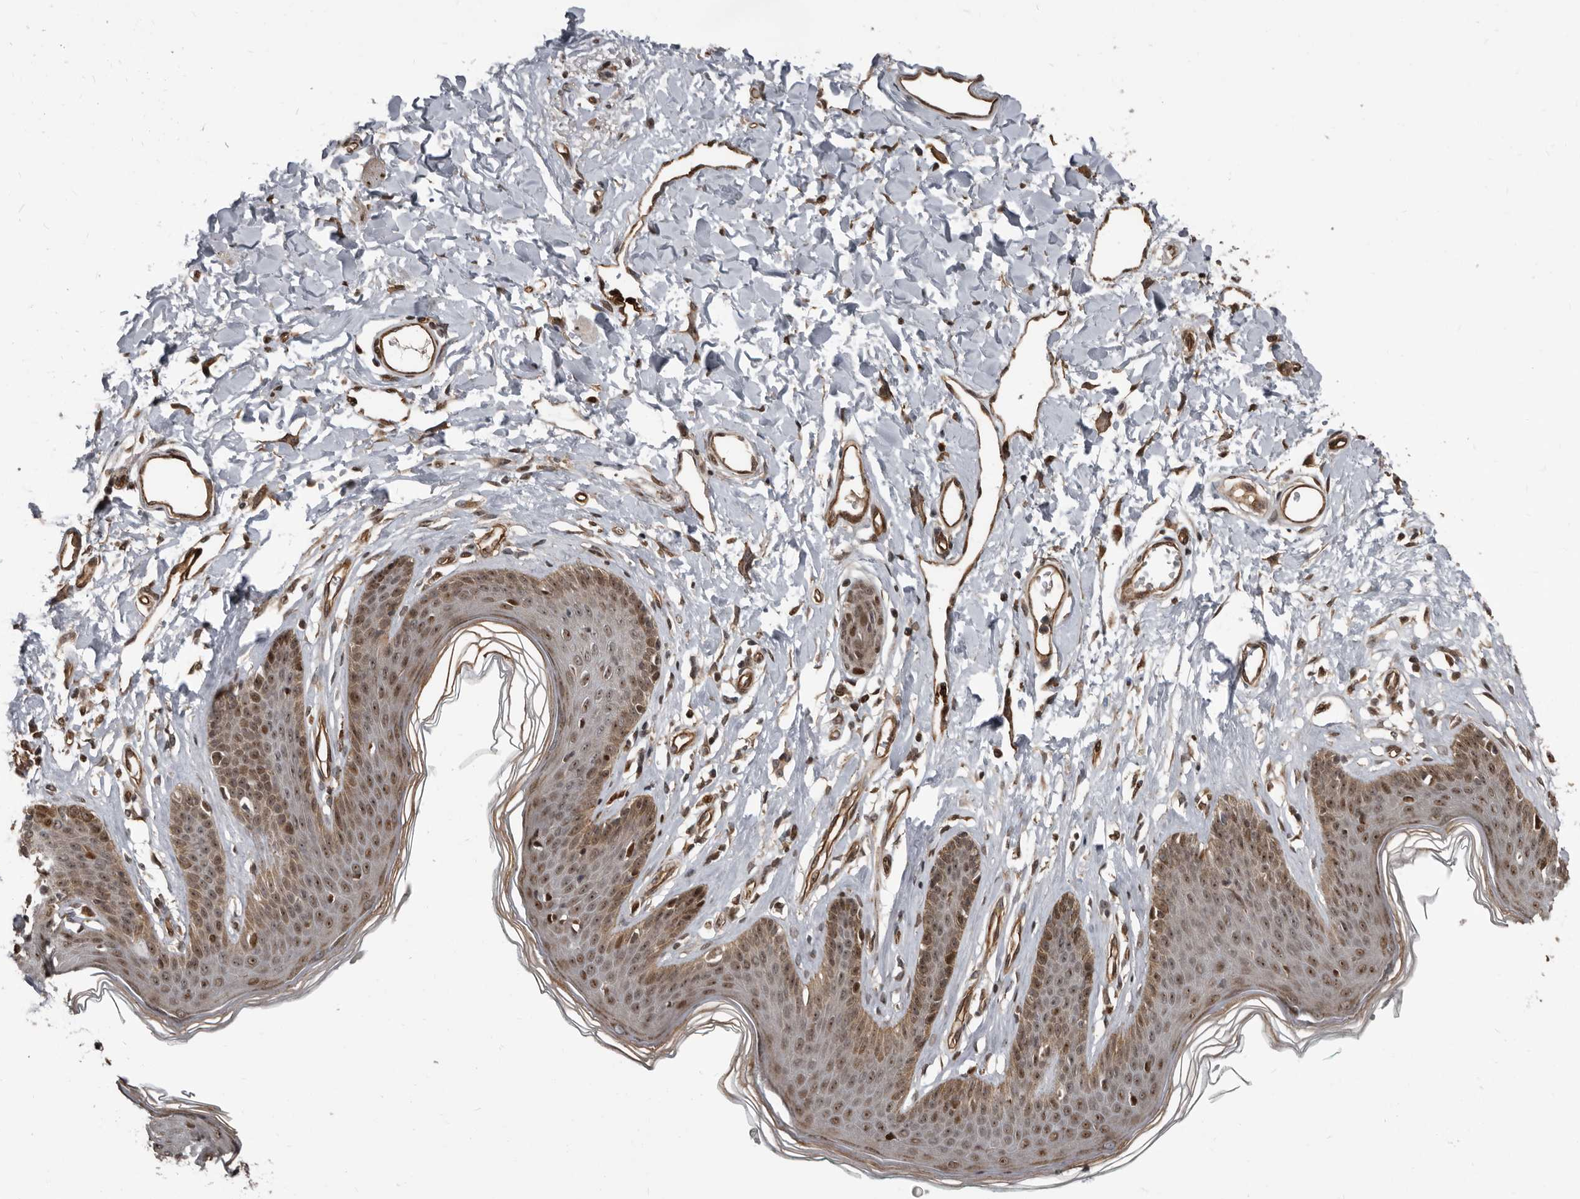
{"staining": {"intensity": "strong", "quantity": "25%-75%", "location": "cytoplasmic/membranous,nuclear"}, "tissue": "skin", "cell_type": "Epidermal cells", "image_type": "normal", "snomed": [{"axis": "morphology", "description": "Normal tissue, NOS"}, {"axis": "morphology", "description": "Squamous cell carcinoma, NOS"}, {"axis": "topography", "description": "Vulva"}], "caption": "Skin stained for a protein shows strong cytoplasmic/membranous,nuclear positivity in epidermal cells. (DAB (3,3'-diaminobenzidine) IHC with brightfield microscopy, high magnification).", "gene": "CHD1L", "patient": {"sex": "female", "age": 85}}